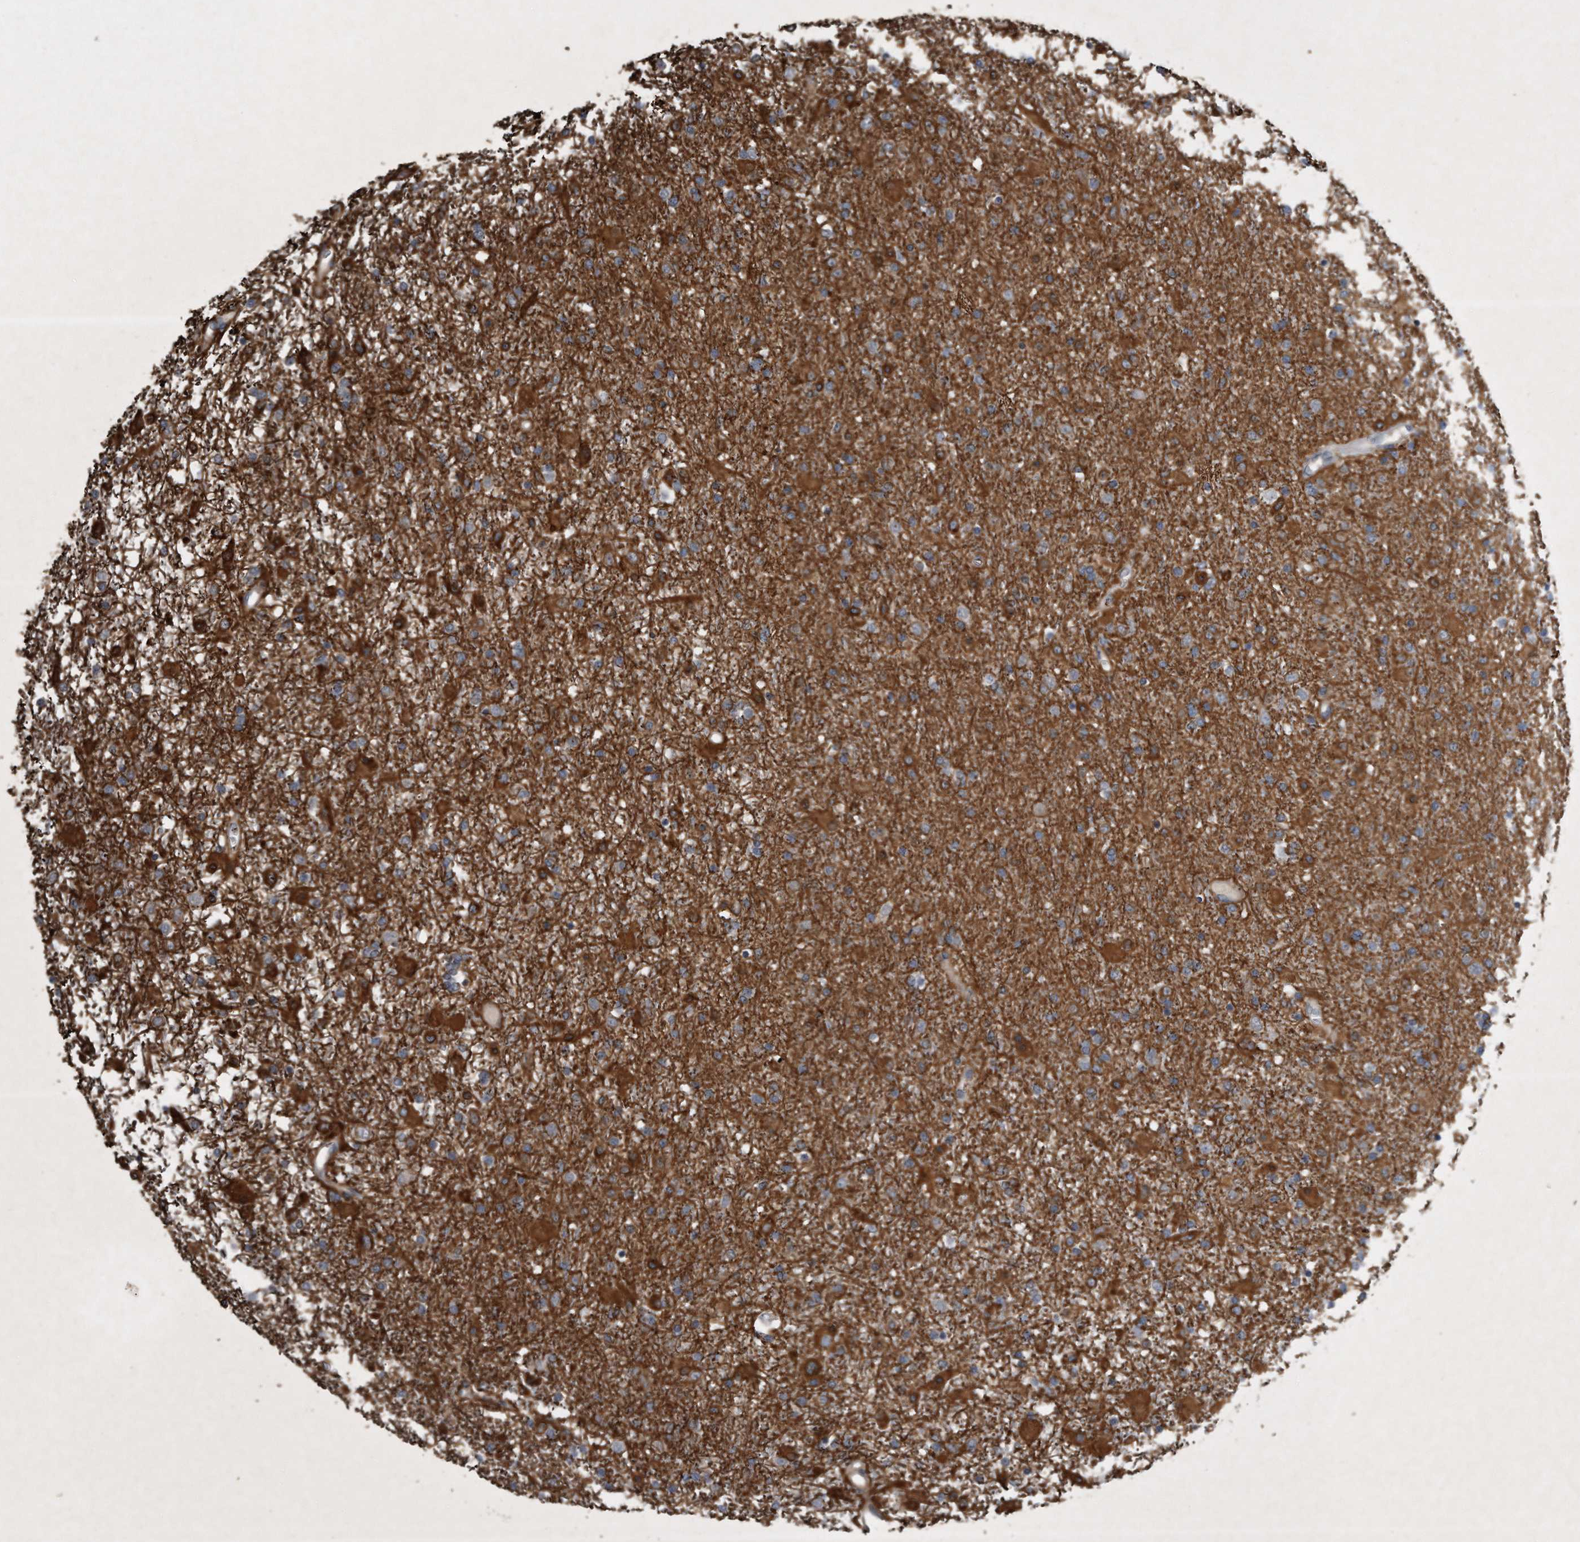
{"staining": {"intensity": "moderate", "quantity": "<25%", "location": "cytoplasmic/membranous"}, "tissue": "glioma", "cell_type": "Tumor cells", "image_type": "cancer", "snomed": [{"axis": "morphology", "description": "Glioma, malignant, Low grade"}, {"axis": "topography", "description": "Brain"}], "caption": "Protein expression by IHC shows moderate cytoplasmic/membranous expression in approximately <25% of tumor cells in malignant low-grade glioma. The staining was performed using DAB, with brown indicating positive protein expression. Nuclei are stained blue with hematoxylin.", "gene": "GPC1", "patient": {"sex": "male", "age": 65}}